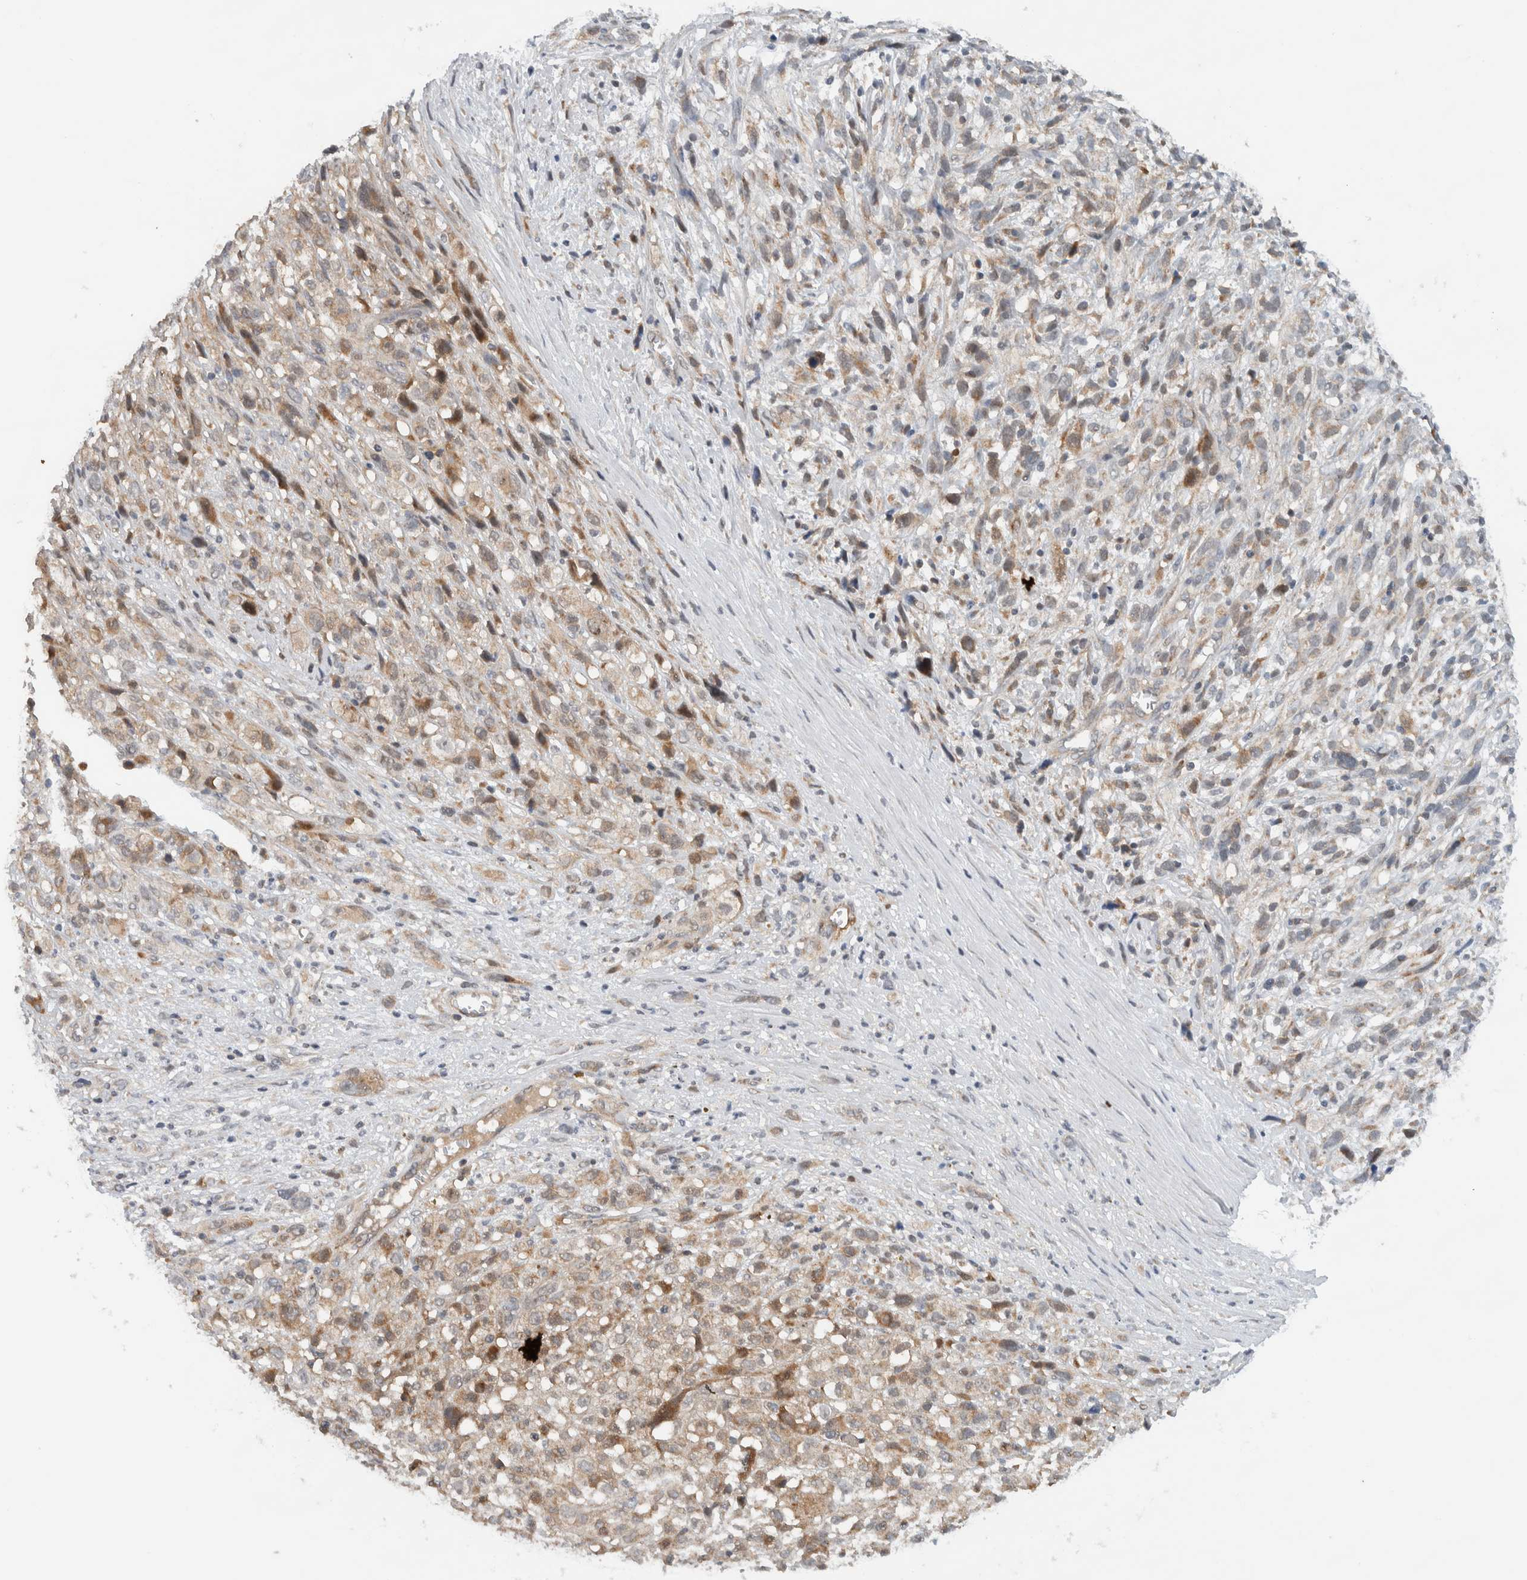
{"staining": {"intensity": "weak", "quantity": "25%-75%", "location": "cytoplasmic/membranous"}, "tissue": "melanoma", "cell_type": "Tumor cells", "image_type": "cancer", "snomed": [{"axis": "morphology", "description": "Malignant melanoma, NOS"}, {"axis": "topography", "description": "Skin"}], "caption": "DAB (3,3'-diaminobenzidine) immunohistochemical staining of human melanoma exhibits weak cytoplasmic/membranous protein staining in about 25%-75% of tumor cells.", "gene": "KLHL6", "patient": {"sex": "female", "age": 55}}